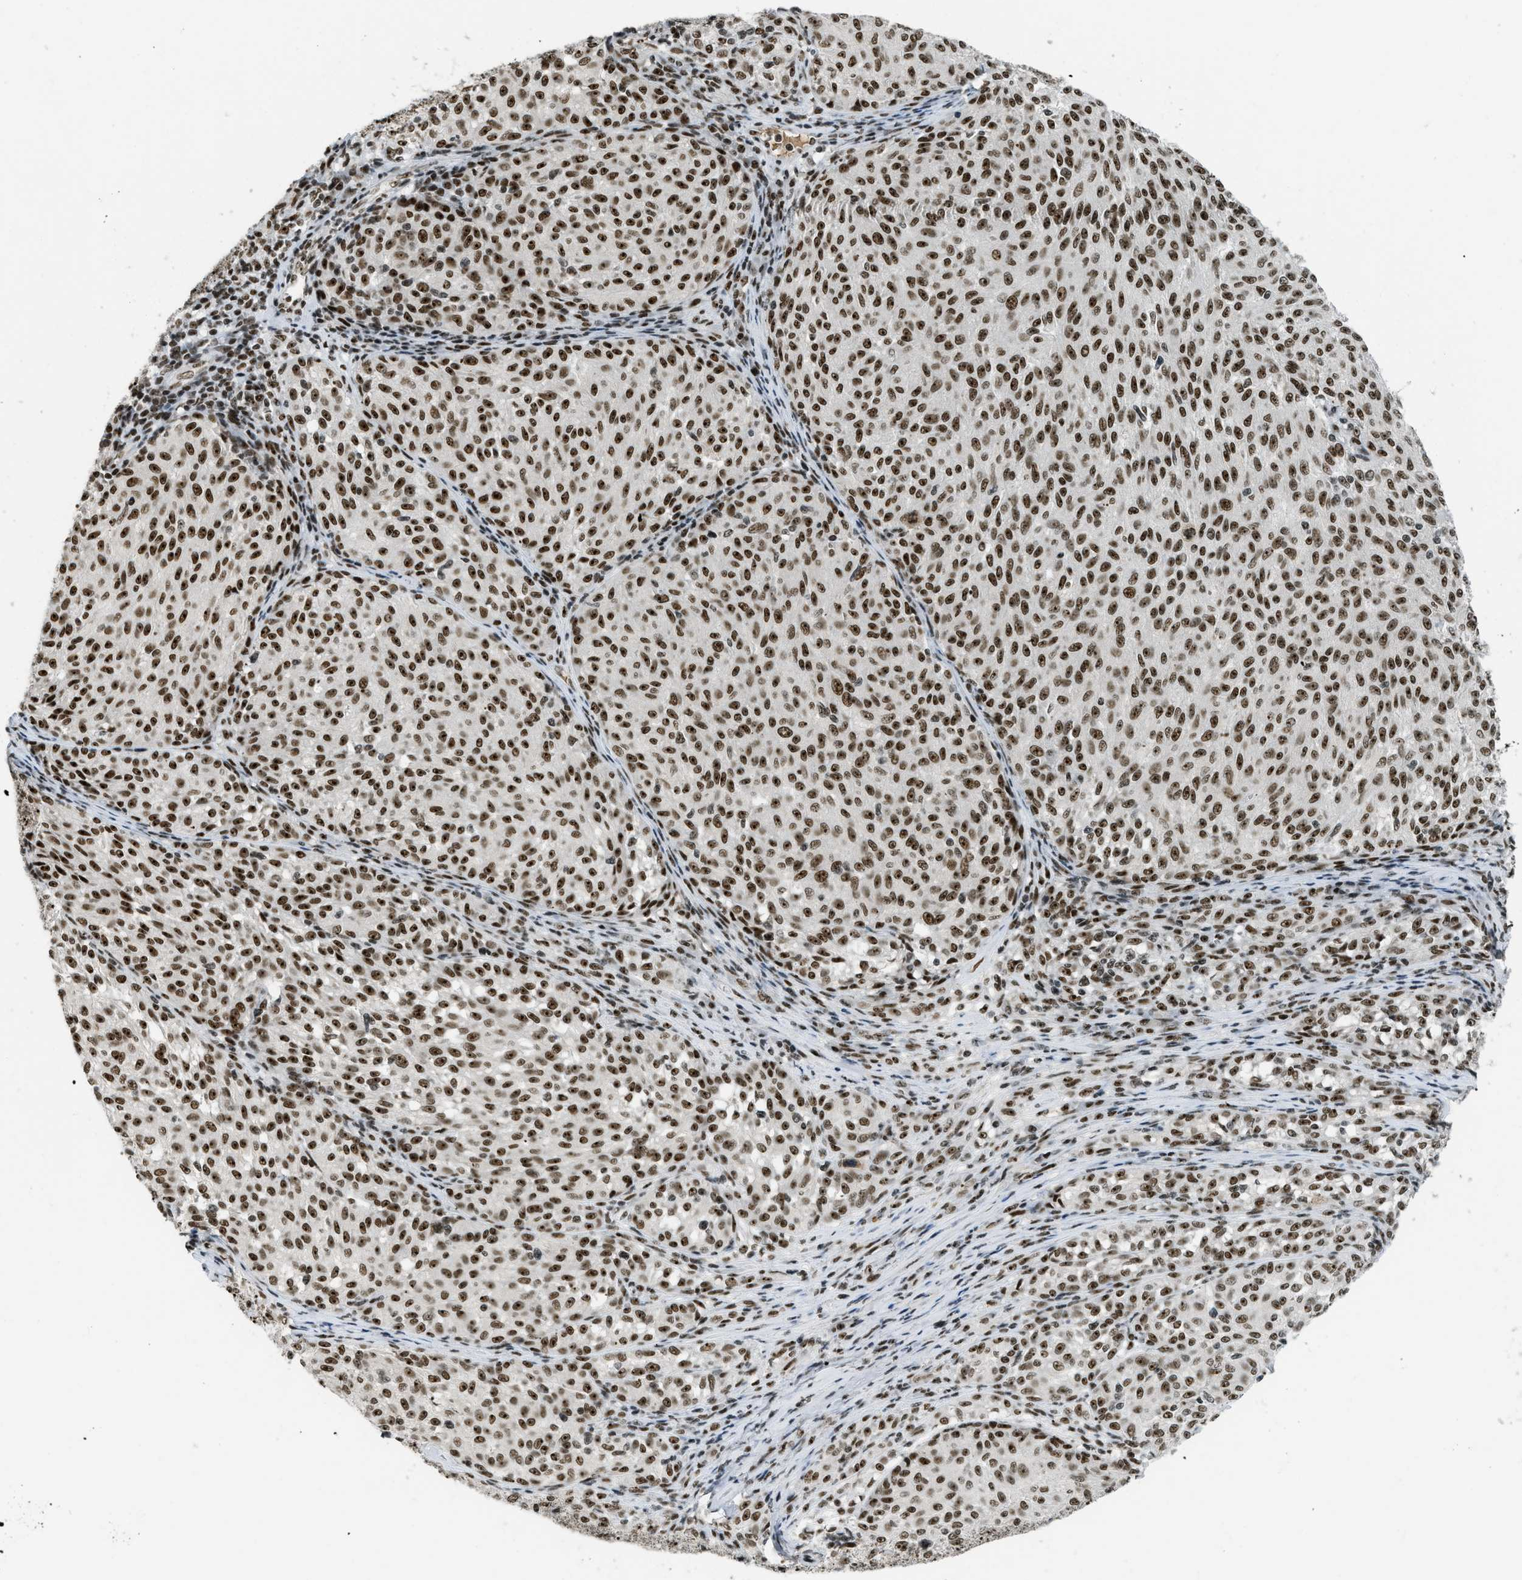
{"staining": {"intensity": "strong", "quantity": ">75%", "location": "nuclear"}, "tissue": "melanoma", "cell_type": "Tumor cells", "image_type": "cancer", "snomed": [{"axis": "morphology", "description": "Malignant melanoma, NOS"}, {"axis": "topography", "description": "Skin"}], "caption": "Melanoma stained with immunohistochemistry shows strong nuclear positivity in about >75% of tumor cells.", "gene": "URB1", "patient": {"sex": "female", "age": 72}}